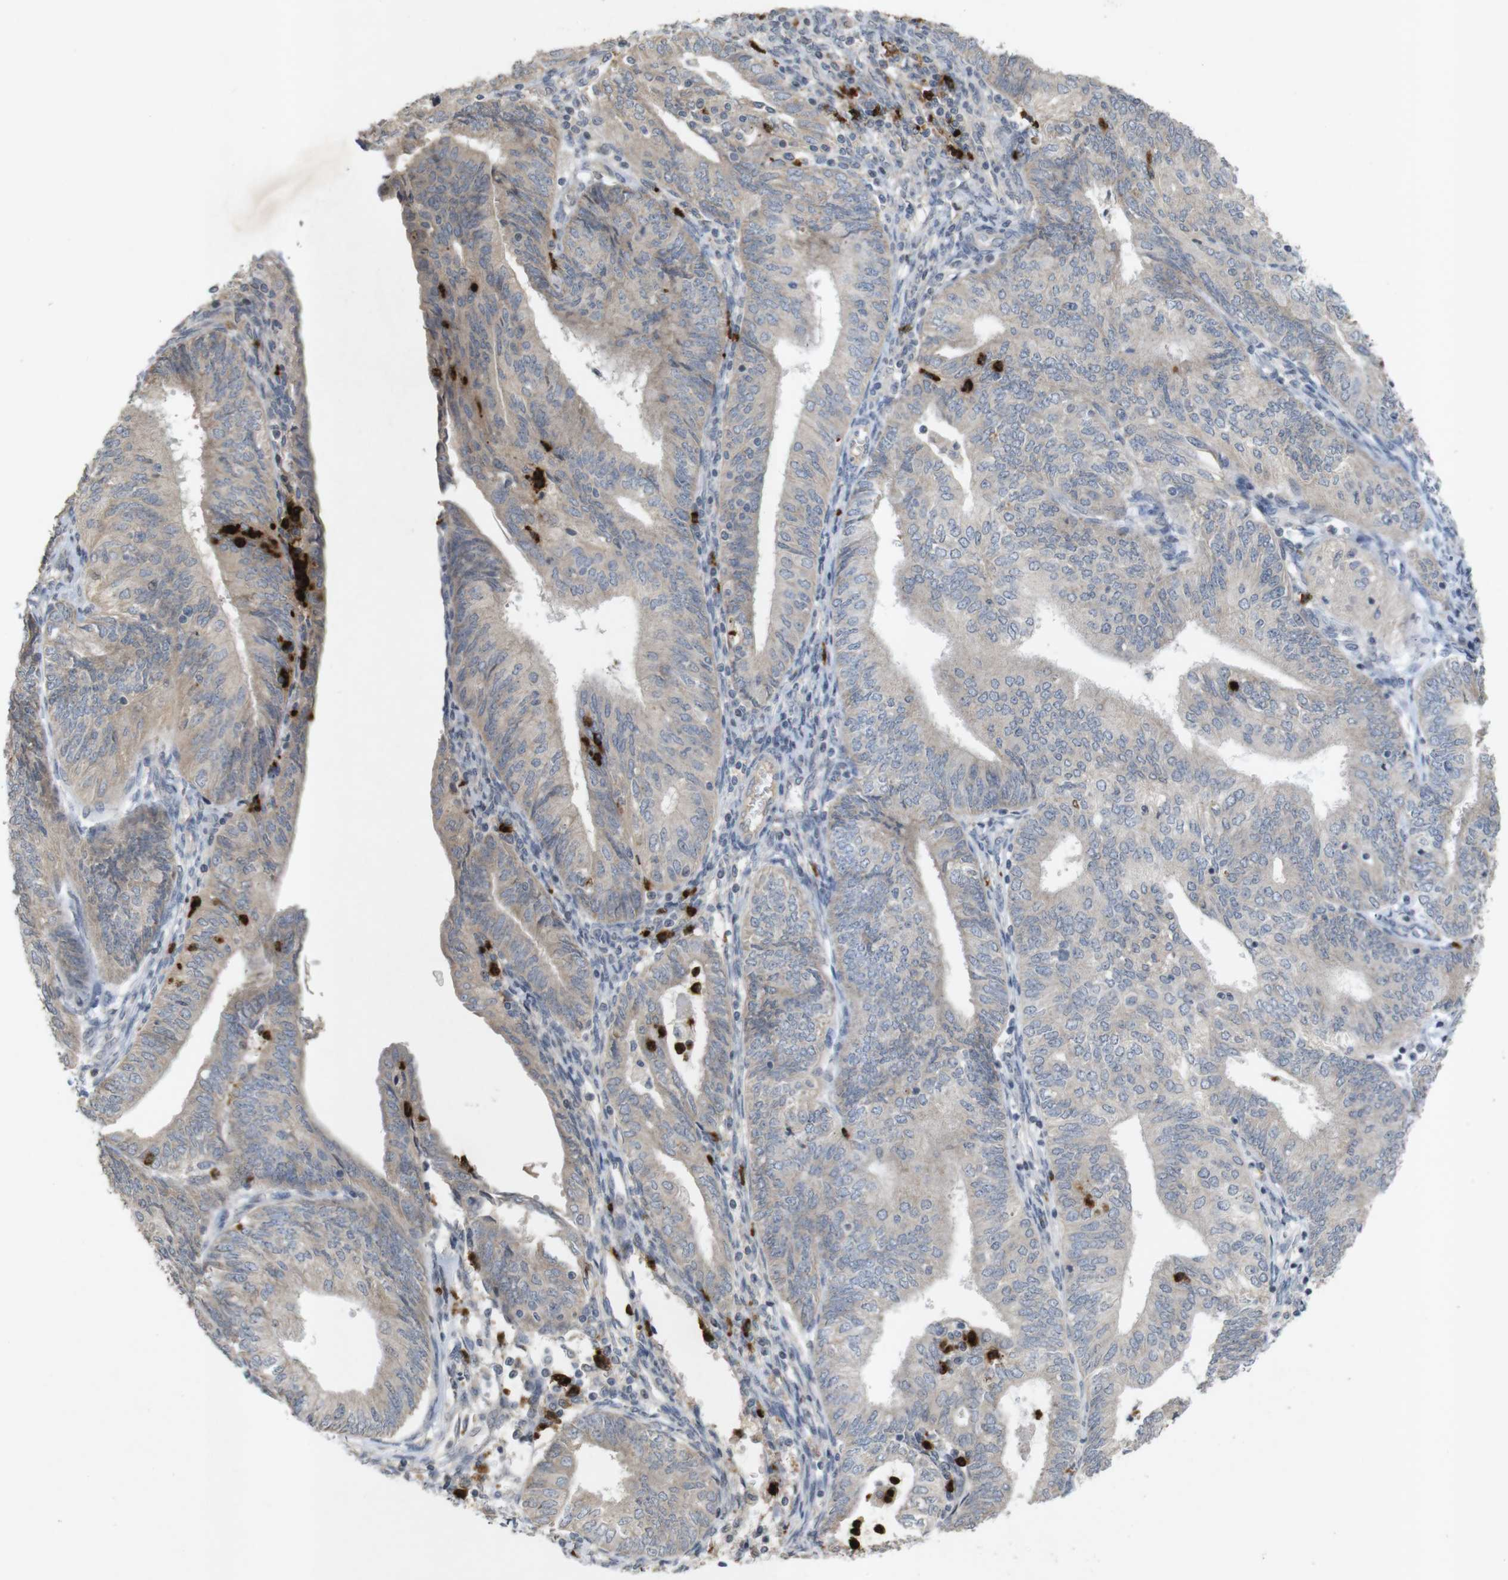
{"staining": {"intensity": "weak", "quantity": "<25%", "location": "cytoplasmic/membranous"}, "tissue": "endometrial cancer", "cell_type": "Tumor cells", "image_type": "cancer", "snomed": [{"axis": "morphology", "description": "Adenocarcinoma, NOS"}, {"axis": "topography", "description": "Endometrium"}], "caption": "High power microscopy histopathology image of an immunohistochemistry (IHC) micrograph of endometrial cancer (adenocarcinoma), revealing no significant staining in tumor cells. Brightfield microscopy of immunohistochemistry (IHC) stained with DAB (3,3'-diaminobenzidine) (brown) and hematoxylin (blue), captured at high magnification.", "gene": "TSPAN14", "patient": {"sex": "female", "age": 58}}